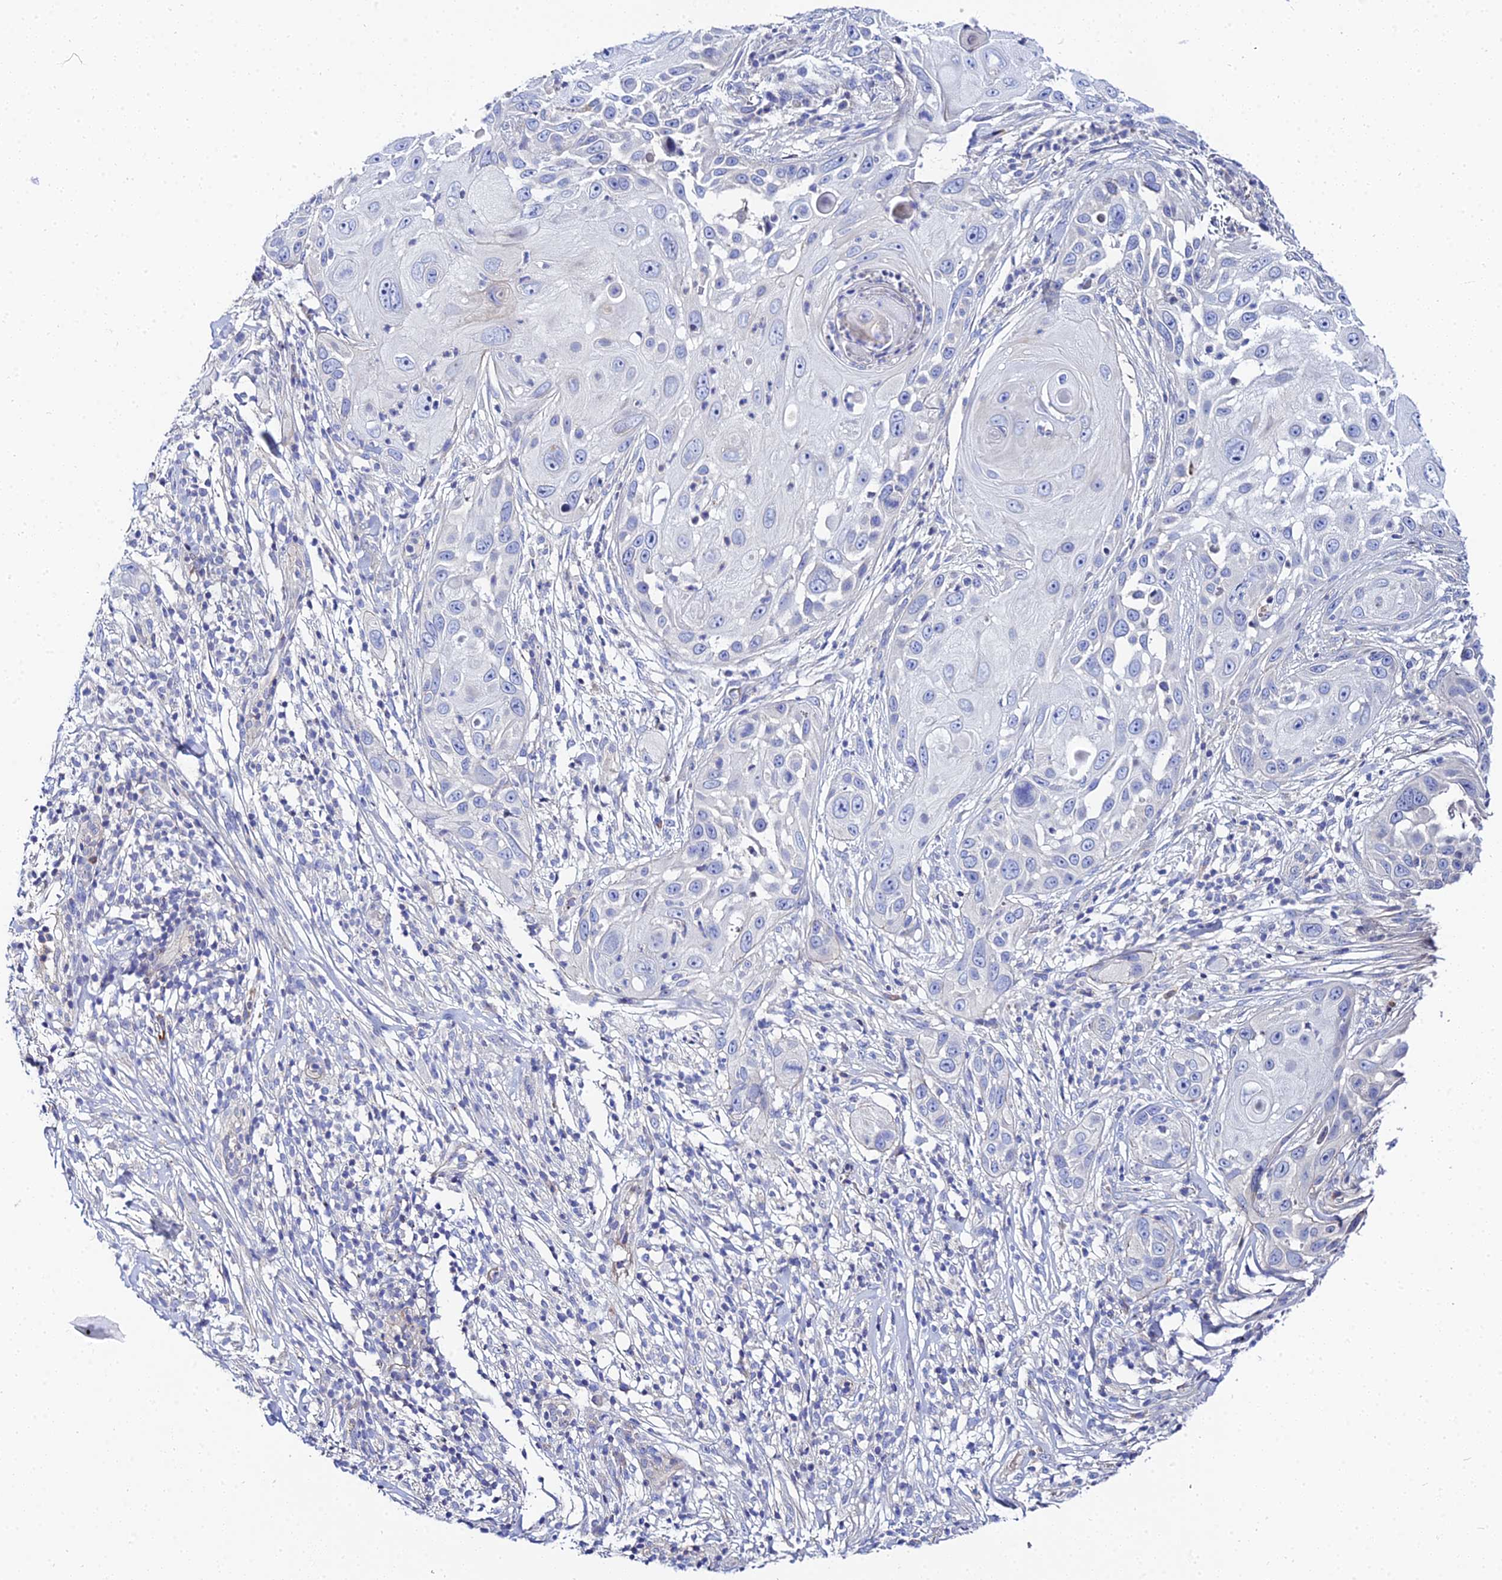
{"staining": {"intensity": "negative", "quantity": "none", "location": "none"}, "tissue": "skin cancer", "cell_type": "Tumor cells", "image_type": "cancer", "snomed": [{"axis": "morphology", "description": "Squamous cell carcinoma, NOS"}, {"axis": "topography", "description": "Skin"}], "caption": "The histopathology image shows no staining of tumor cells in squamous cell carcinoma (skin).", "gene": "APOBEC3H", "patient": {"sex": "female", "age": 44}}